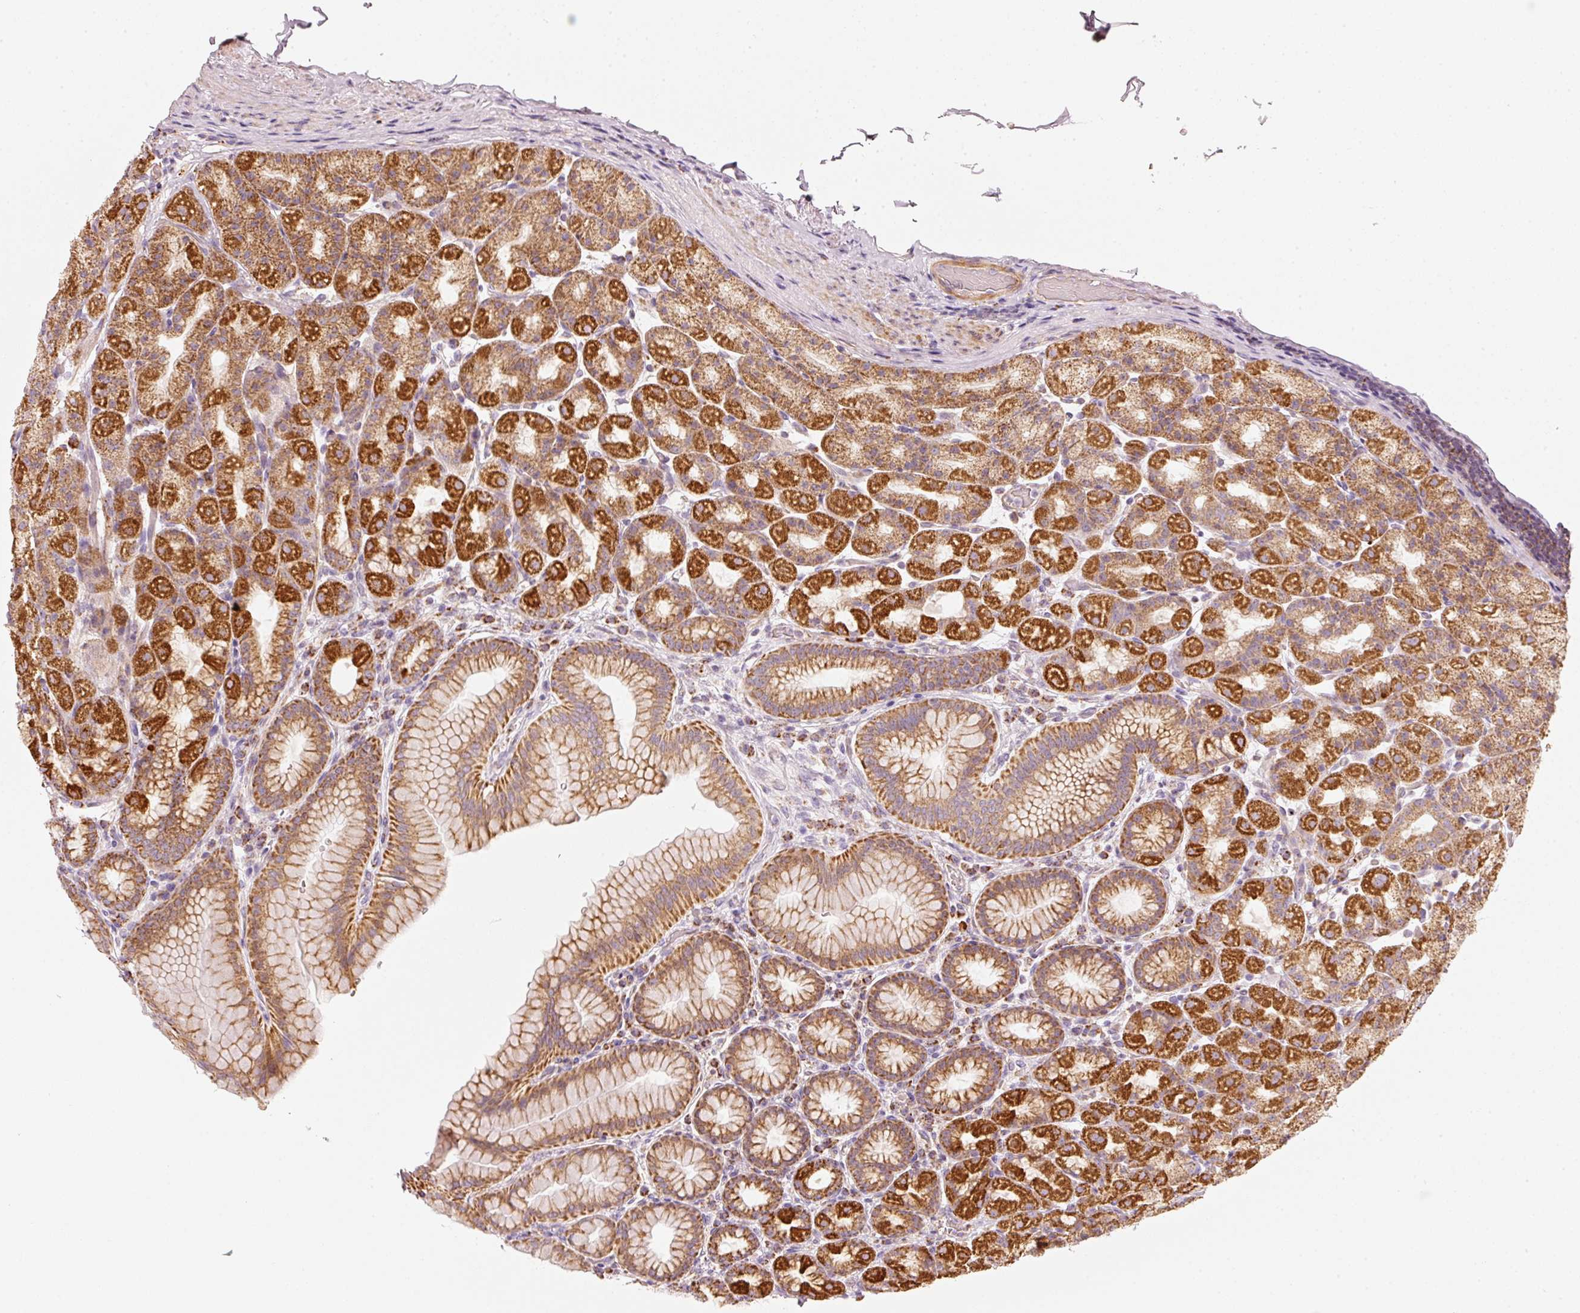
{"staining": {"intensity": "strong", "quantity": "25%-75%", "location": "cytoplasmic/membranous"}, "tissue": "stomach", "cell_type": "Glandular cells", "image_type": "normal", "snomed": [{"axis": "morphology", "description": "Normal tissue, NOS"}, {"axis": "topography", "description": "Stomach, upper"}, {"axis": "topography", "description": "Stomach"}], "caption": "Stomach stained for a protein shows strong cytoplasmic/membranous positivity in glandular cells.", "gene": "C17orf98", "patient": {"sex": "male", "age": 68}}